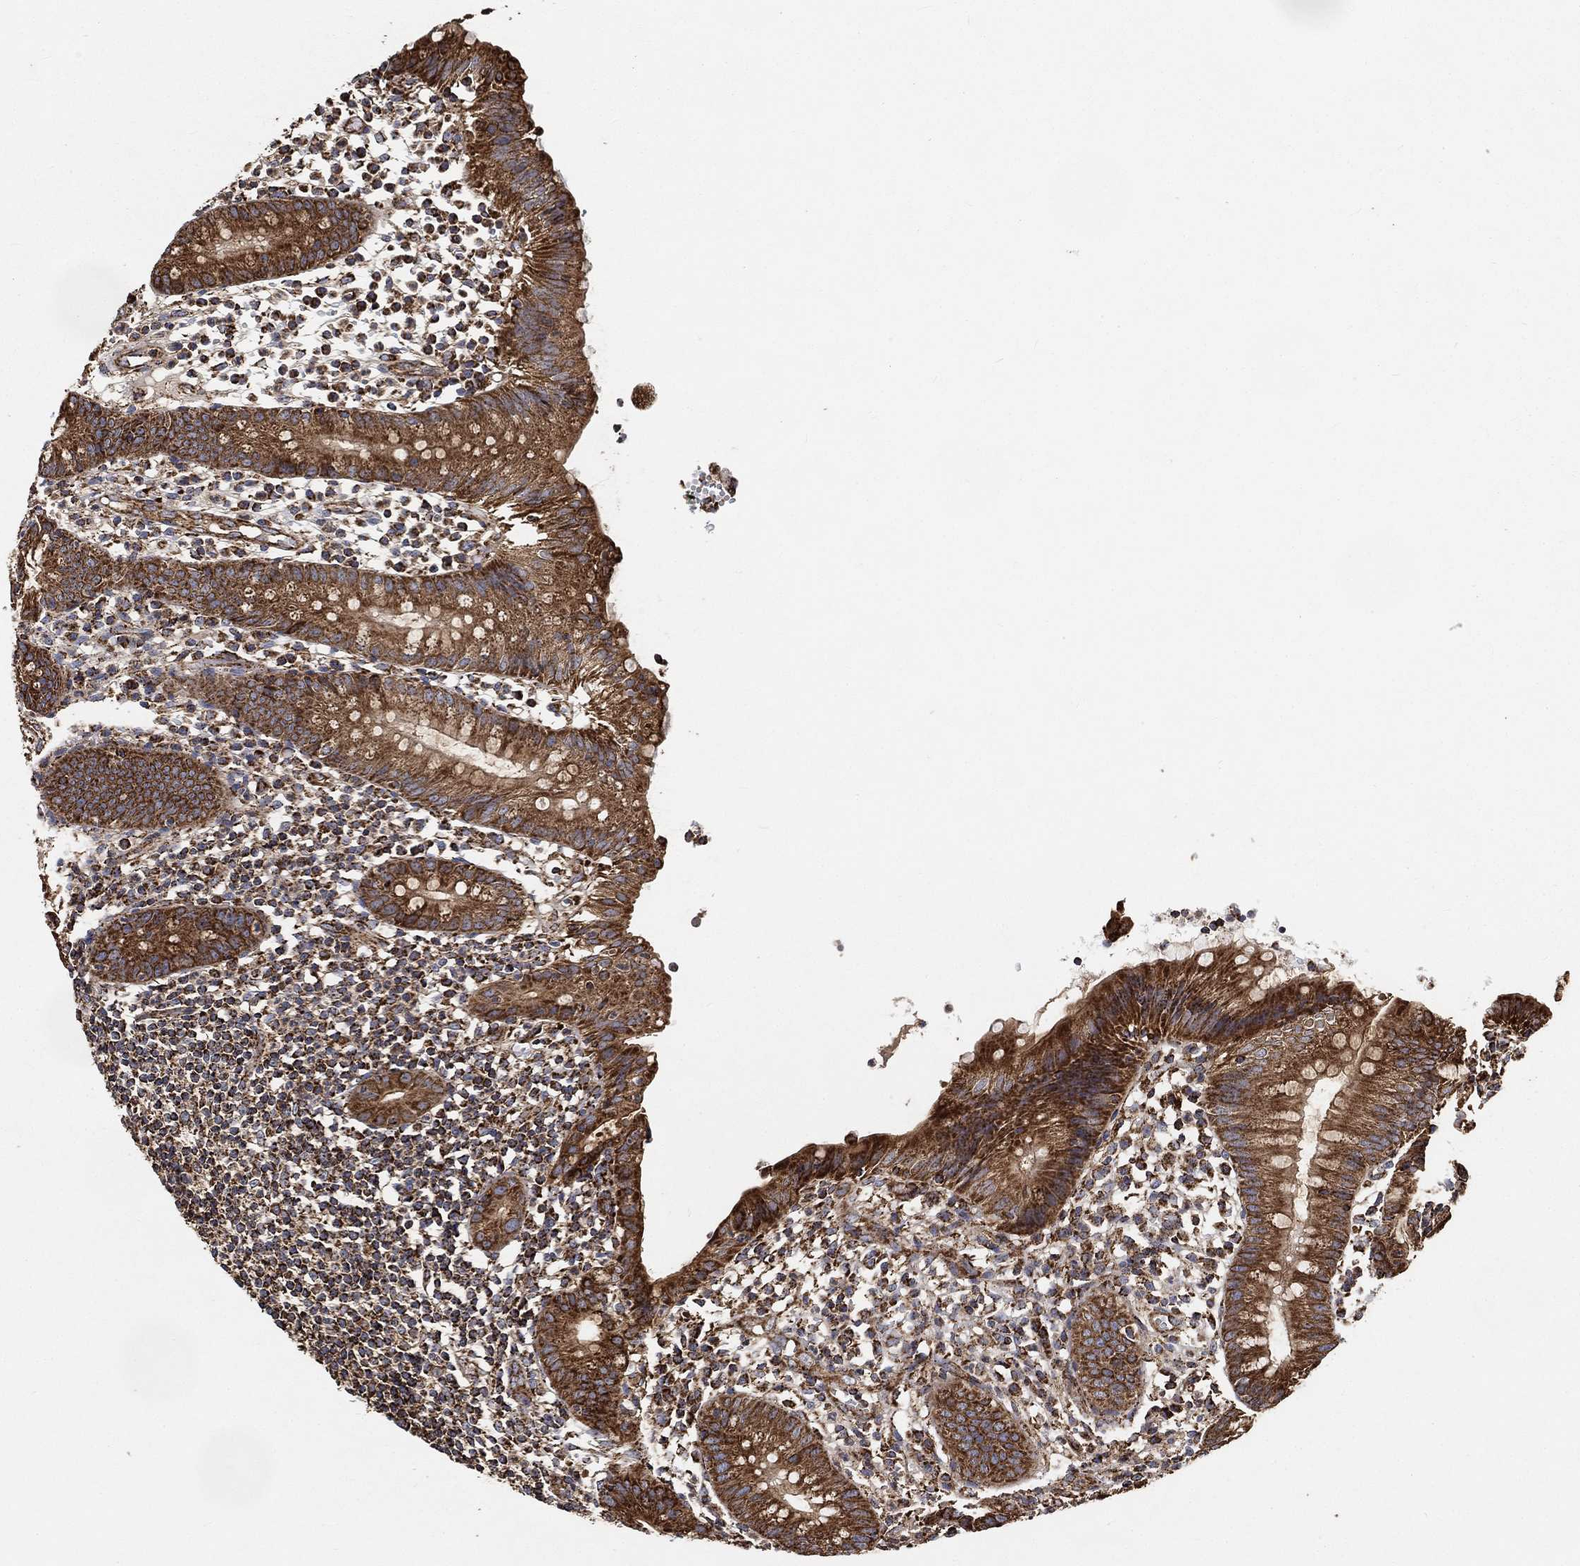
{"staining": {"intensity": "strong", "quantity": ">75%", "location": "cytoplasmic/membranous"}, "tissue": "appendix", "cell_type": "Glandular cells", "image_type": "normal", "snomed": [{"axis": "morphology", "description": "Normal tissue, NOS"}, {"axis": "topography", "description": "Appendix"}], "caption": "The photomicrograph demonstrates a brown stain indicating the presence of a protein in the cytoplasmic/membranous of glandular cells in appendix. The protein is shown in brown color, while the nuclei are stained blue.", "gene": "SLC38A7", "patient": {"sex": "female", "age": 40}}